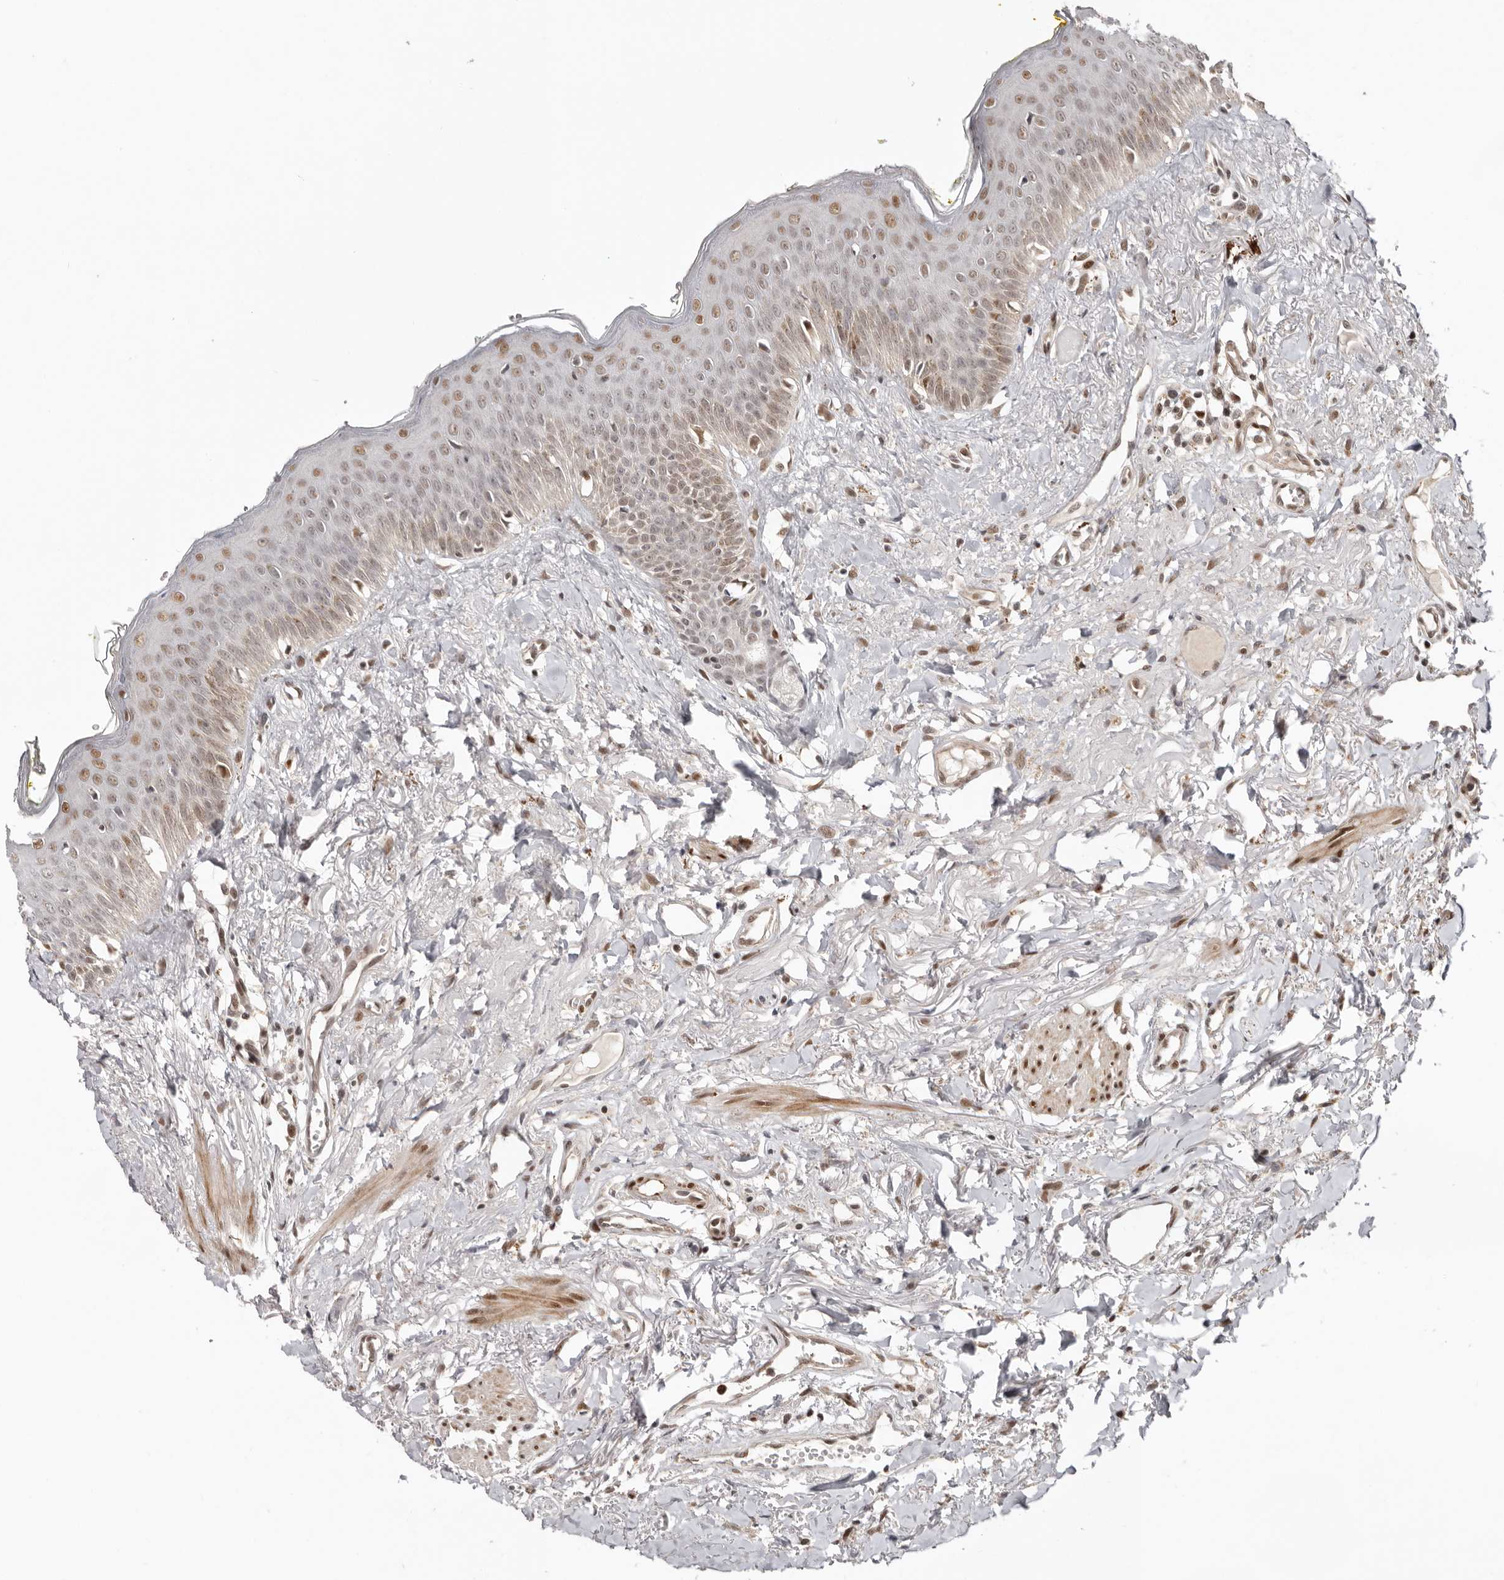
{"staining": {"intensity": "moderate", "quantity": ">75%", "location": "cytoplasmic/membranous,nuclear"}, "tissue": "oral mucosa", "cell_type": "Squamous epithelial cells", "image_type": "normal", "snomed": [{"axis": "morphology", "description": "Normal tissue, NOS"}, {"axis": "topography", "description": "Oral tissue"}], "caption": "A brown stain highlights moderate cytoplasmic/membranous,nuclear positivity of a protein in squamous epithelial cells of normal human oral mucosa. (DAB IHC, brown staining for protein, blue staining for nuclei).", "gene": "SMAD7", "patient": {"sex": "female", "age": 70}}